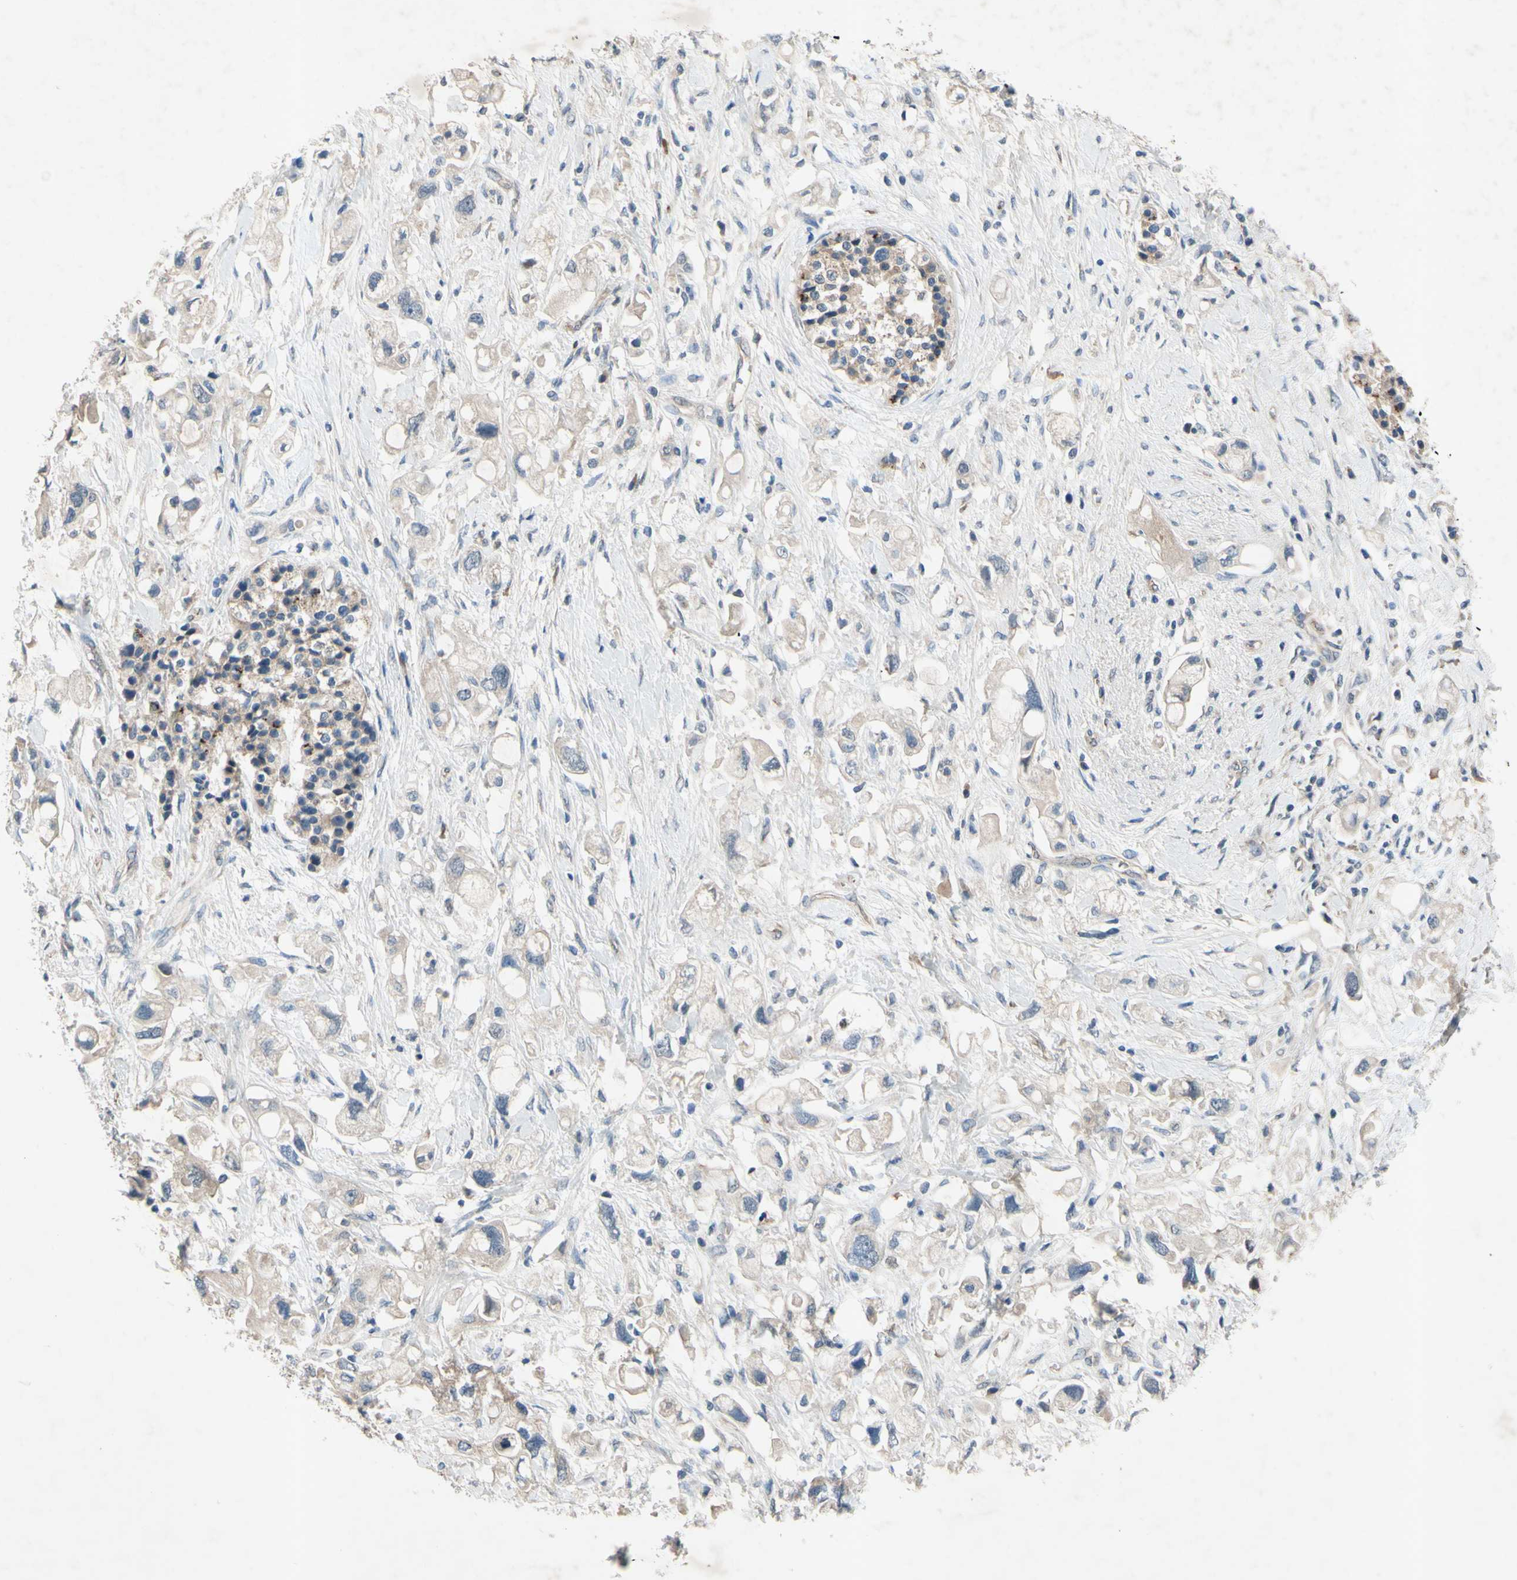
{"staining": {"intensity": "weak", "quantity": ">75%", "location": "cytoplasmic/membranous"}, "tissue": "pancreatic cancer", "cell_type": "Tumor cells", "image_type": "cancer", "snomed": [{"axis": "morphology", "description": "Adenocarcinoma, NOS"}, {"axis": "topography", "description": "Pancreas"}], "caption": "Adenocarcinoma (pancreatic) stained with DAB (3,3'-diaminobenzidine) immunohistochemistry (IHC) displays low levels of weak cytoplasmic/membranous expression in about >75% of tumor cells.", "gene": "HILPDA", "patient": {"sex": "female", "age": 56}}